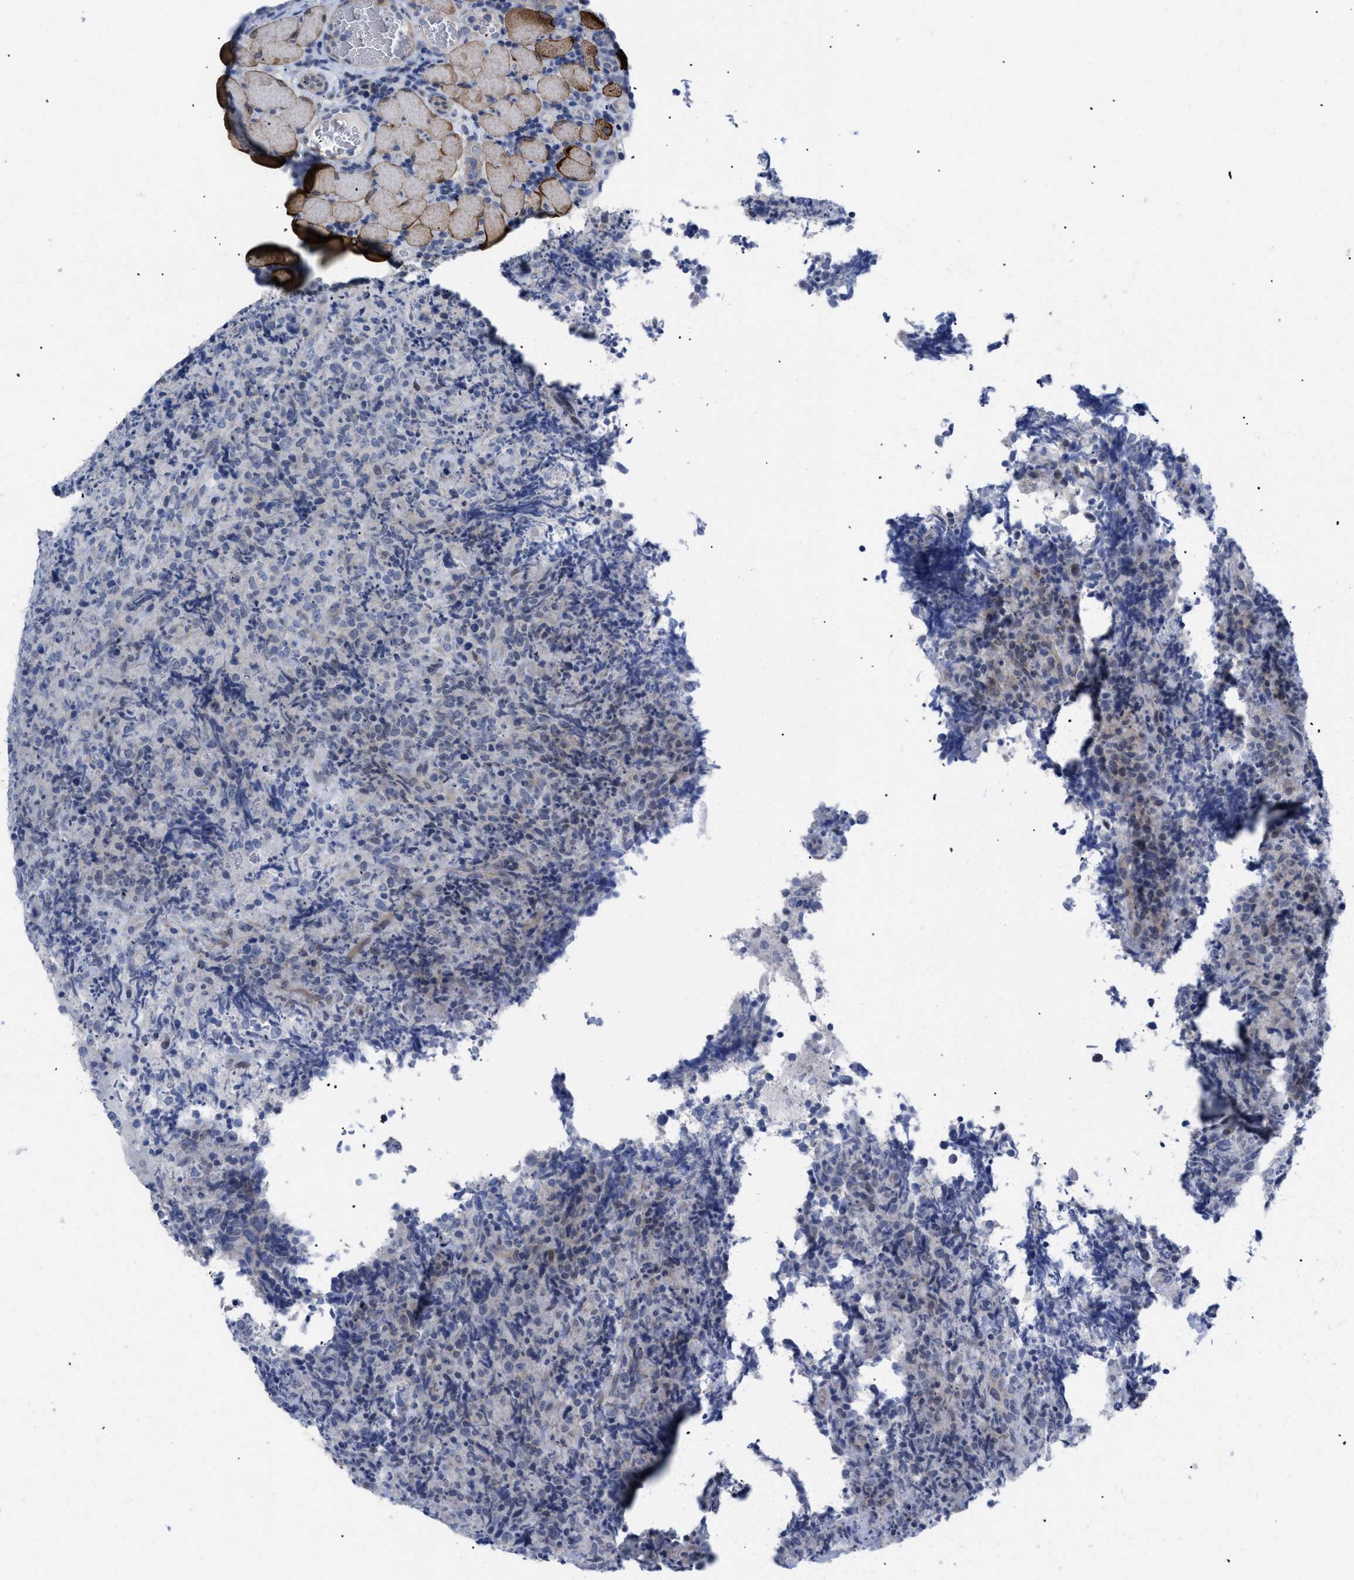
{"staining": {"intensity": "negative", "quantity": "none", "location": "none"}, "tissue": "lymphoma", "cell_type": "Tumor cells", "image_type": "cancer", "snomed": [{"axis": "morphology", "description": "Malignant lymphoma, non-Hodgkin's type, High grade"}, {"axis": "topography", "description": "Tonsil"}], "caption": "High power microscopy histopathology image of an immunohistochemistry photomicrograph of malignant lymphoma, non-Hodgkin's type (high-grade), revealing no significant staining in tumor cells.", "gene": "CAV3", "patient": {"sex": "female", "age": 36}}